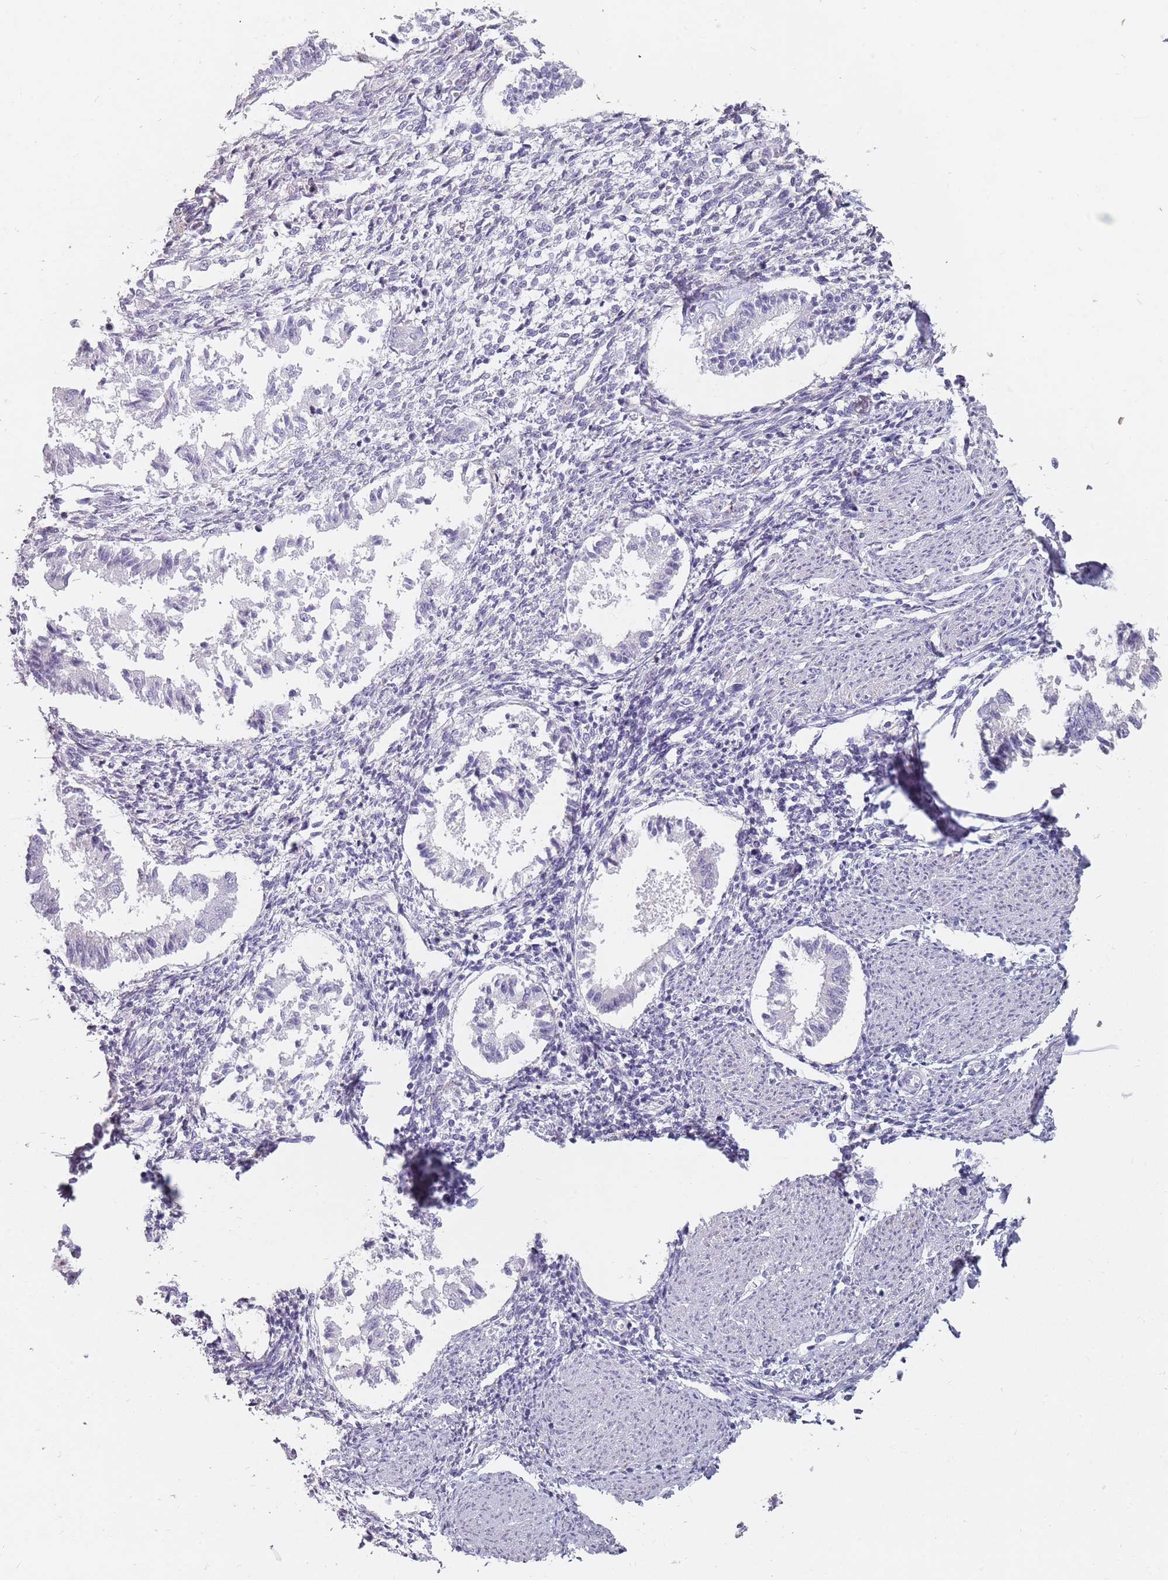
{"staining": {"intensity": "negative", "quantity": "none", "location": "none"}, "tissue": "endometrium", "cell_type": "Cells in endometrial stroma", "image_type": "normal", "snomed": [{"axis": "morphology", "description": "Normal tissue, NOS"}, {"axis": "topography", "description": "Uterus"}, {"axis": "topography", "description": "Endometrium"}], "caption": "High power microscopy photomicrograph of an immunohistochemistry (IHC) photomicrograph of benign endometrium, revealing no significant expression in cells in endometrial stroma. Brightfield microscopy of immunohistochemistry (IHC) stained with DAB (3,3'-diaminobenzidine) (brown) and hematoxylin (blue), captured at high magnification.", "gene": "DDX4", "patient": {"sex": "female", "age": 48}}